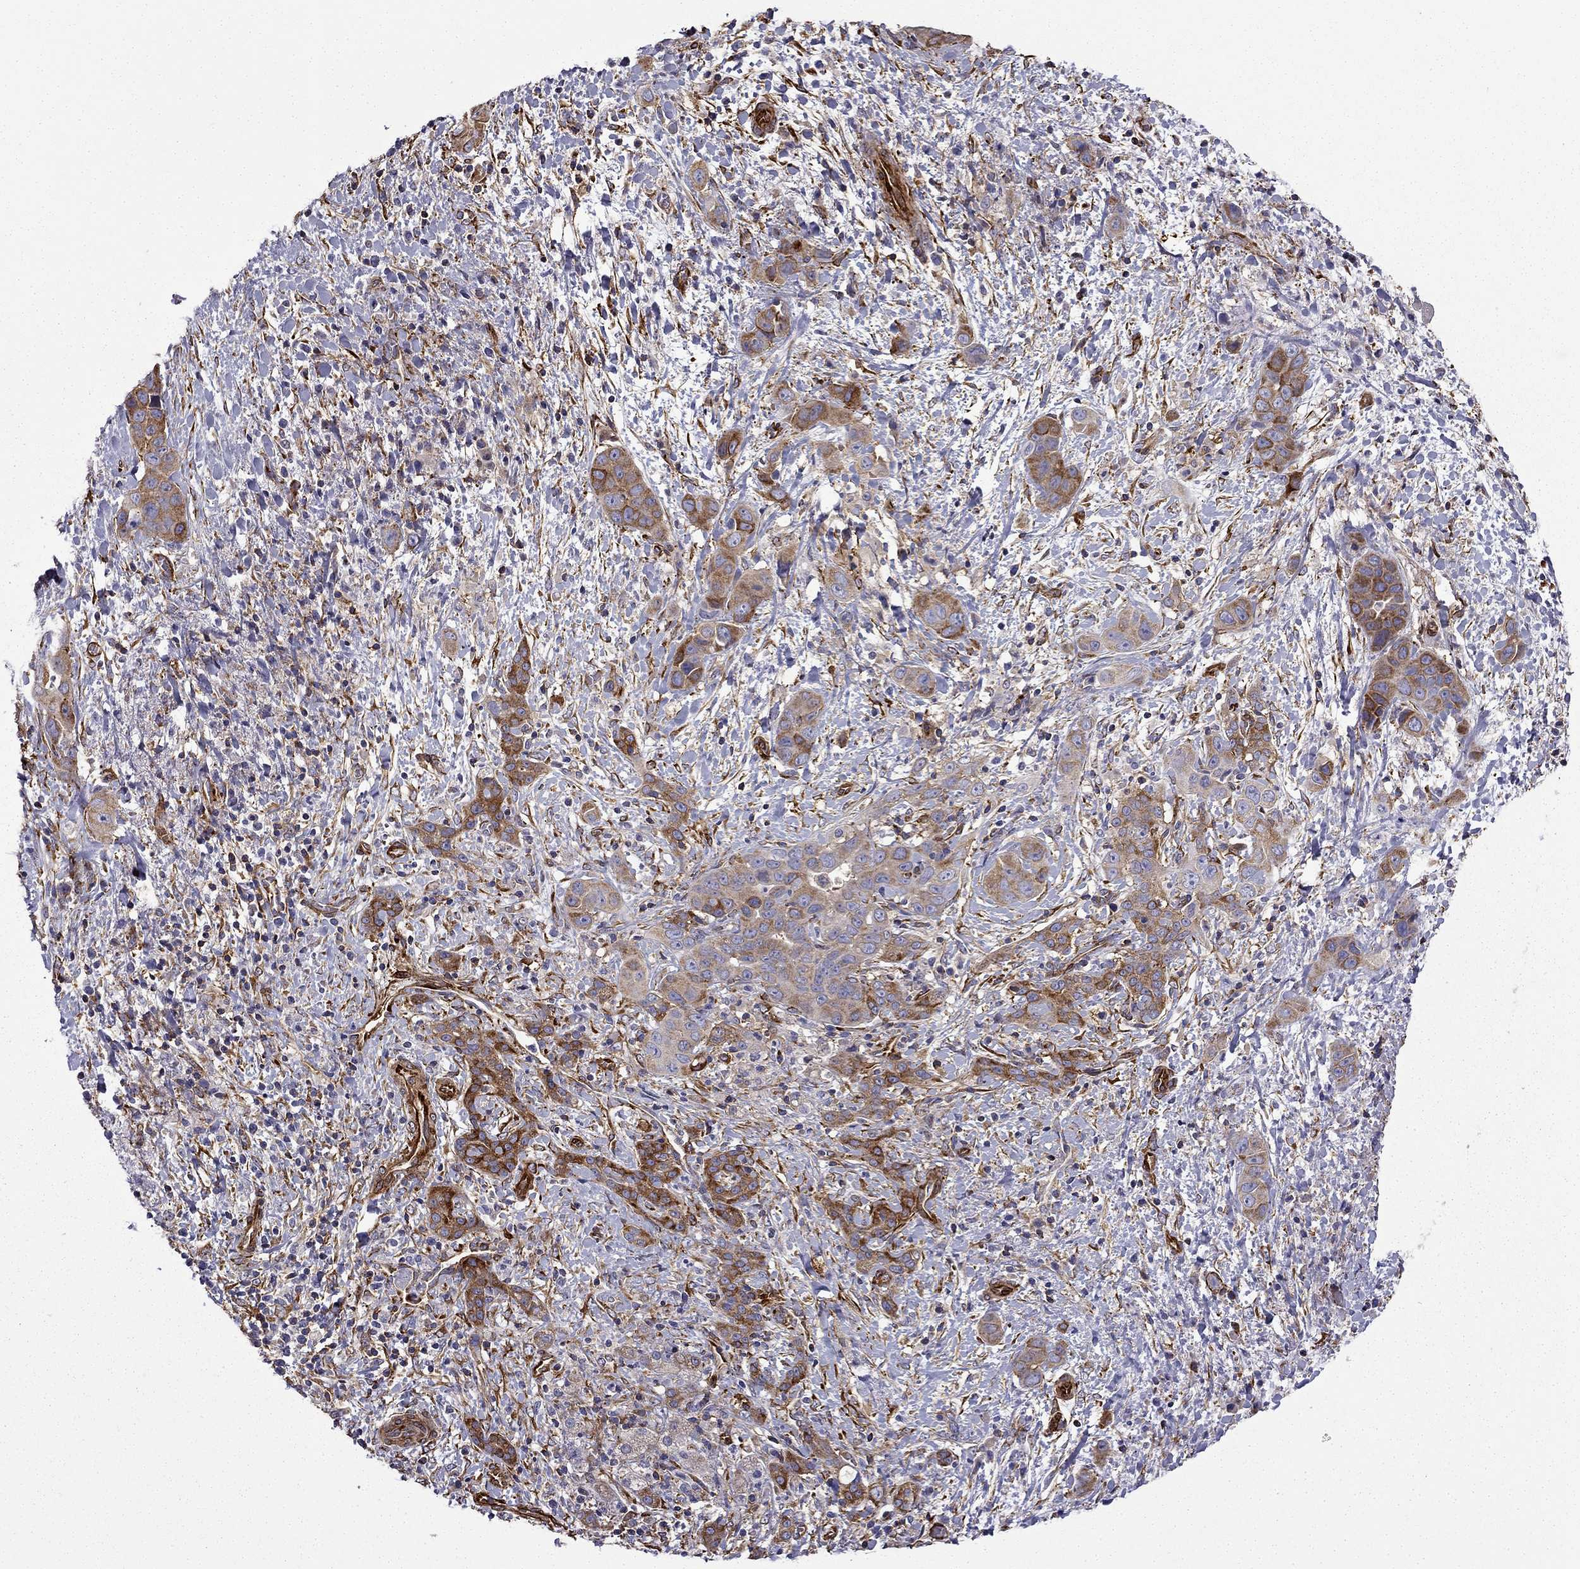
{"staining": {"intensity": "moderate", "quantity": ">75%", "location": "cytoplasmic/membranous"}, "tissue": "liver cancer", "cell_type": "Tumor cells", "image_type": "cancer", "snomed": [{"axis": "morphology", "description": "Cholangiocarcinoma"}, {"axis": "topography", "description": "Liver"}], "caption": "Immunohistochemistry (IHC) micrograph of liver cancer stained for a protein (brown), which exhibits medium levels of moderate cytoplasmic/membranous staining in approximately >75% of tumor cells.", "gene": "MAP4", "patient": {"sex": "female", "age": 52}}